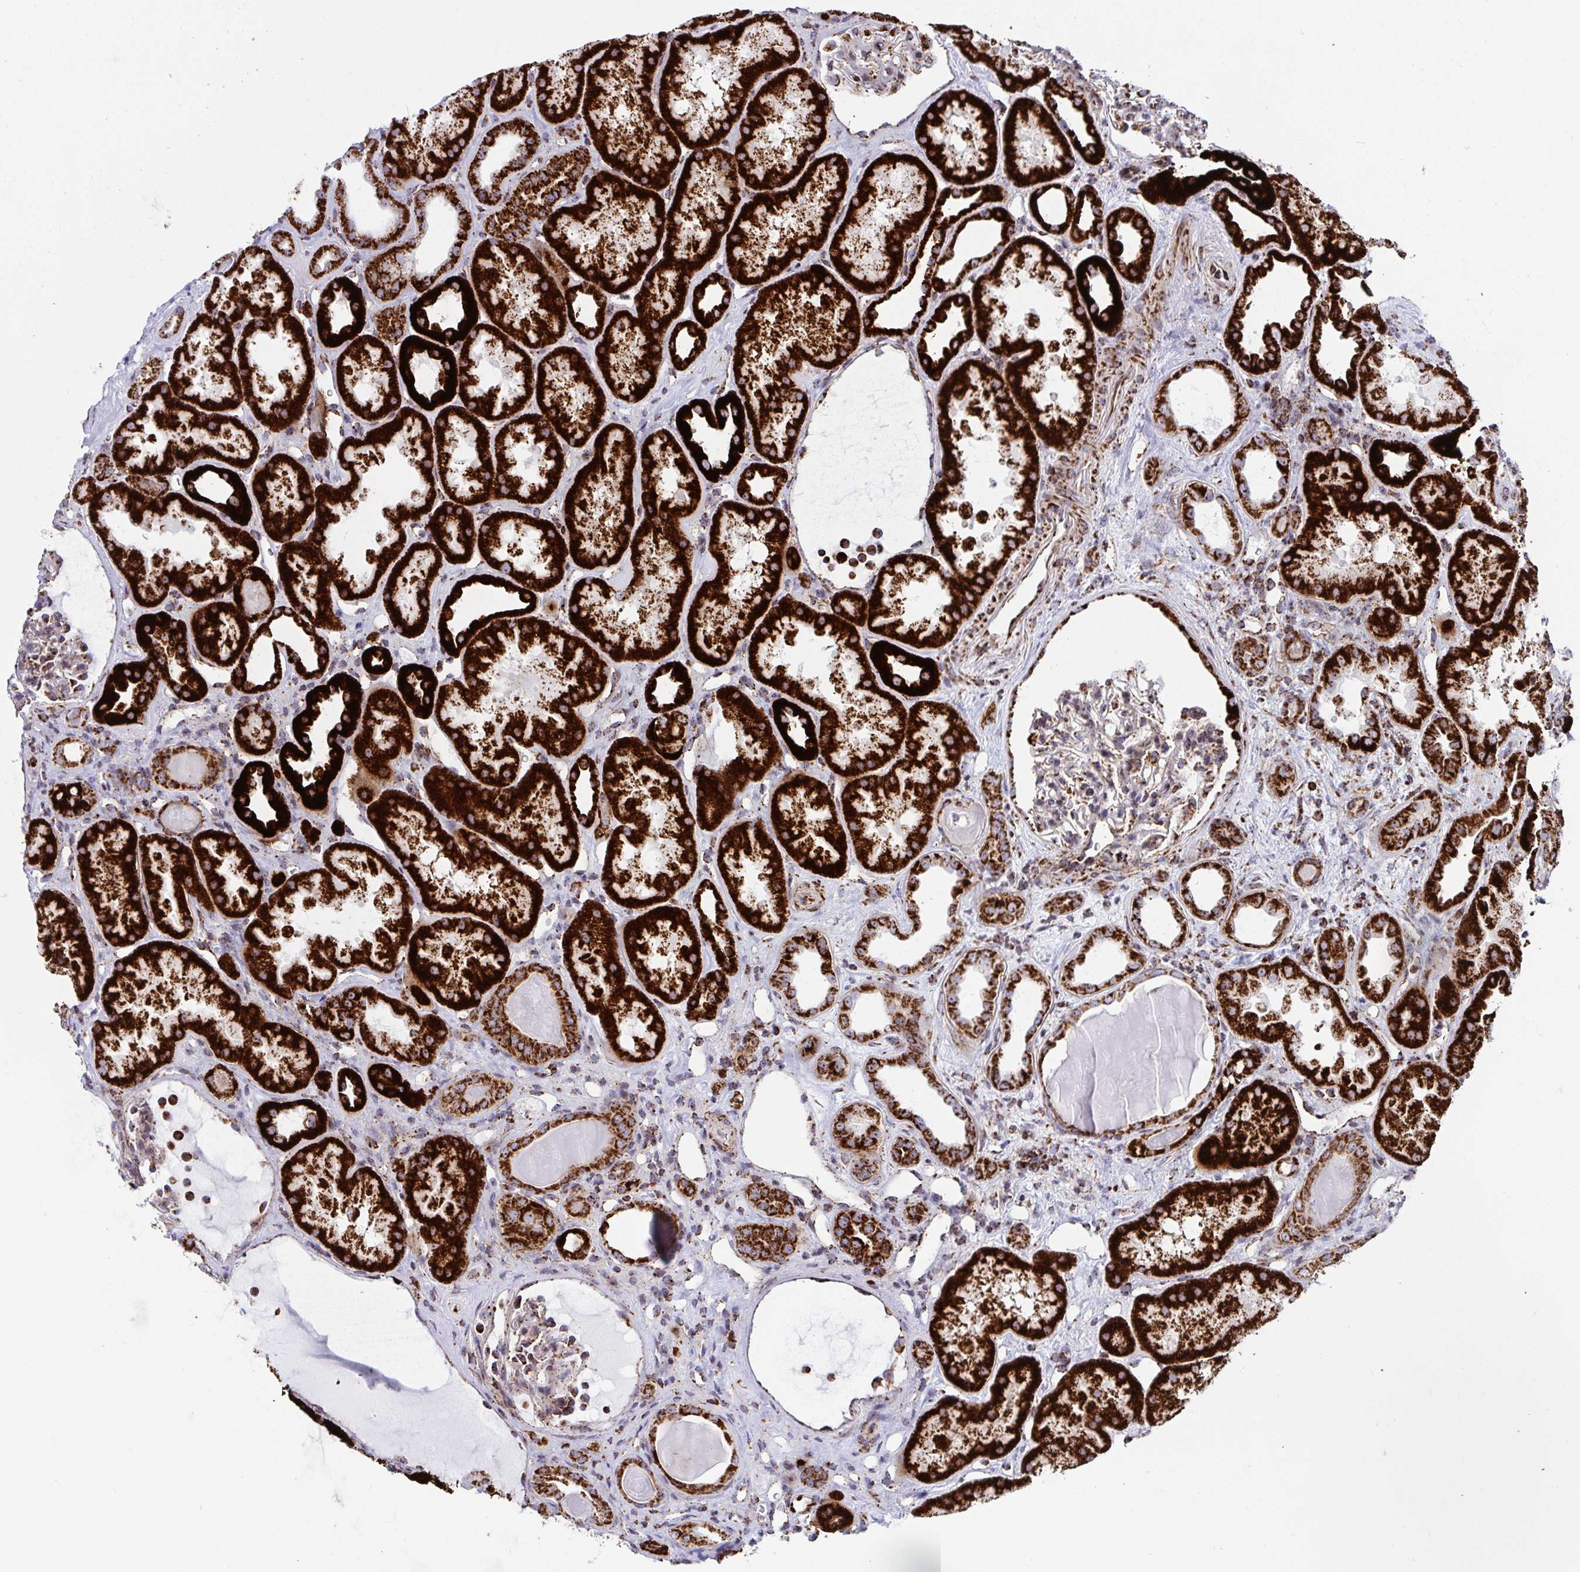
{"staining": {"intensity": "moderate", "quantity": ">75%", "location": "cytoplasmic/membranous"}, "tissue": "kidney", "cell_type": "Cells in glomeruli", "image_type": "normal", "snomed": [{"axis": "morphology", "description": "Normal tissue, NOS"}, {"axis": "topography", "description": "Kidney"}], "caption": "DAB (3,3'-diaminobenzidine) immunohistochemical staining of benign kidney displays moderate cytoplasmic/membranous protein expression in approximately >75% of cells in glomeruli.", "gene": "ATP5MJ", "patient": {"sex": "male", "age": 61}}